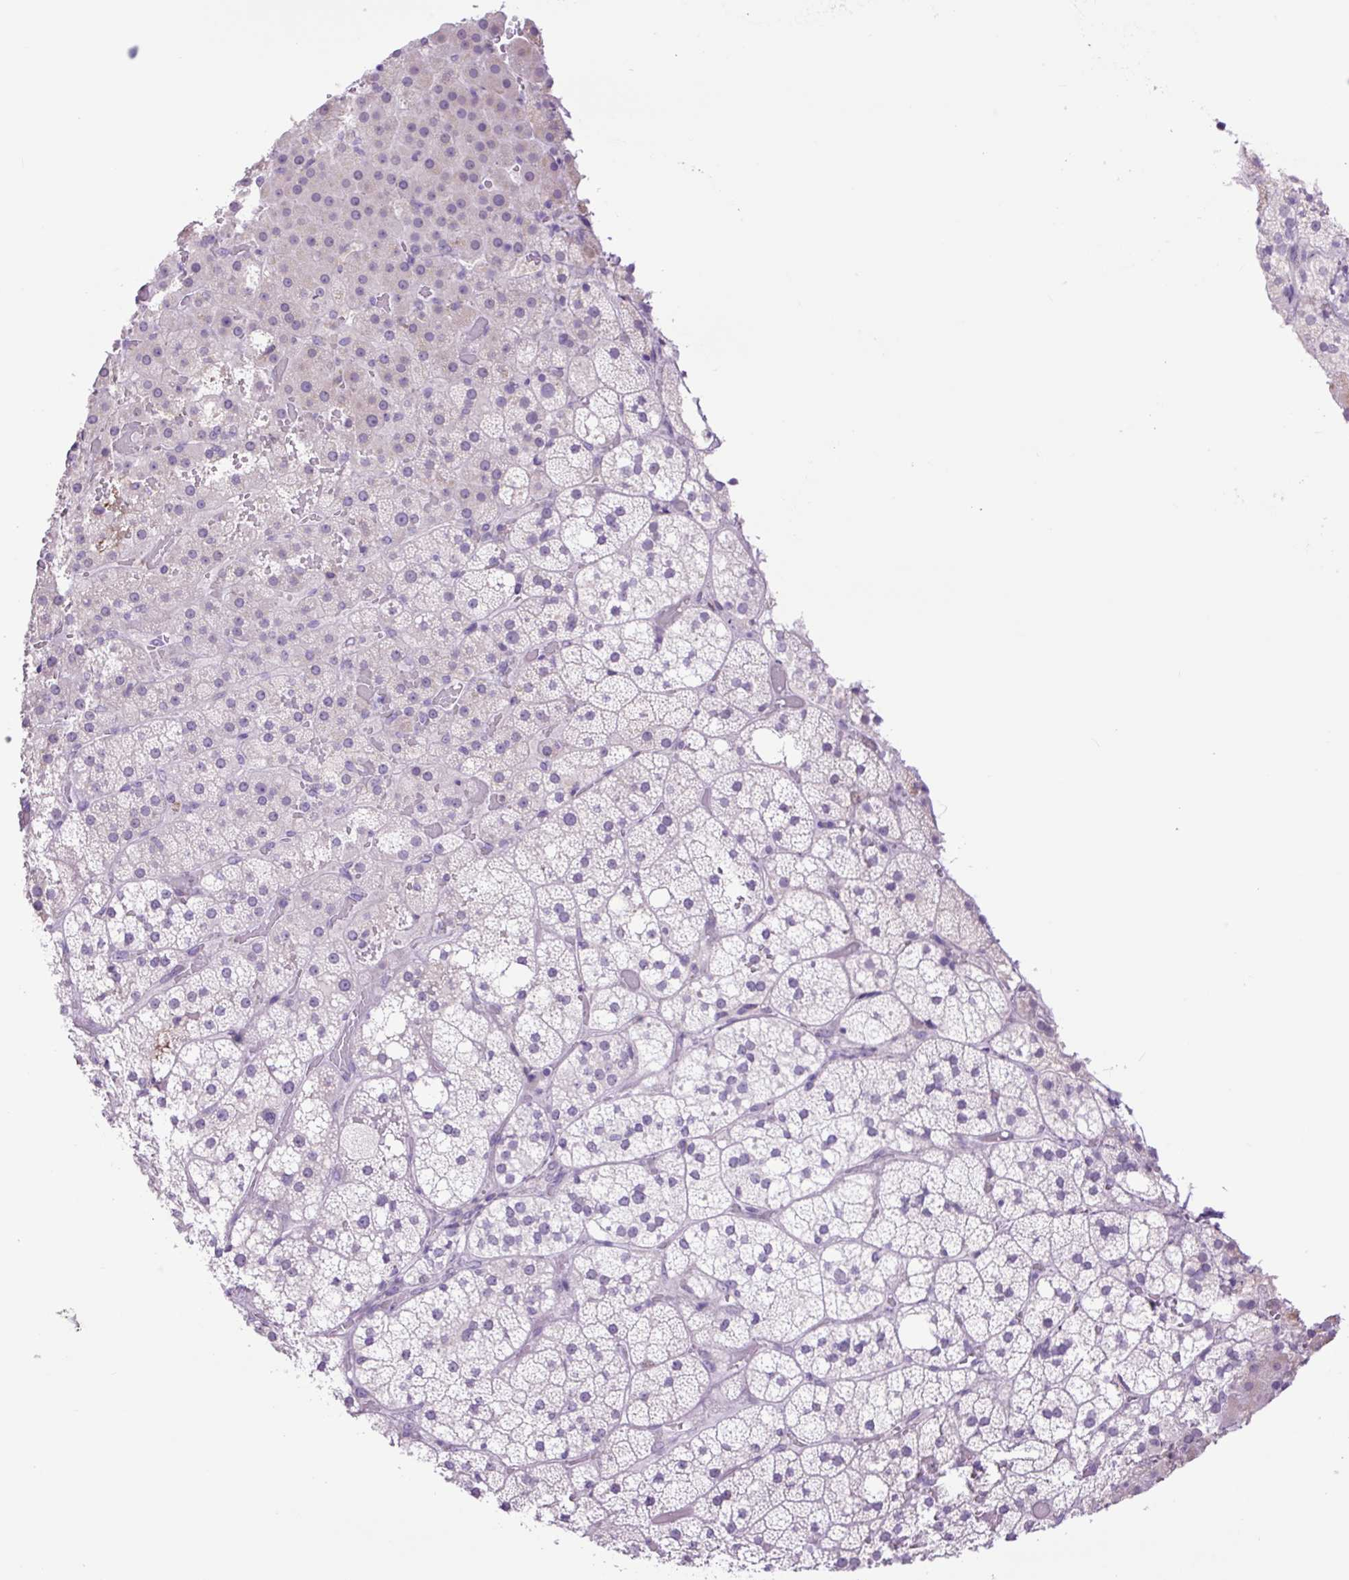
{"staining": {"intensity": "negative", "quantity": "none", "location": "none"}, "tissue": "adrenal gland", "cell_type": "Glandular cells", "image_type": "normal", "snomed": [{"axis": "morphology", "description": "Normal tissue, NOS"}, {"axis": "topography", "description": "Adrenal gland"}], "caption": "This is a micrograph of immunohistochemistry (IHC) staining of benign adrenal gland, which shows no positivity in glandular cells. Nuclei are stained in blue.", "gene": "MFSD3", "patient": {"sex": "male", "age": 53}}